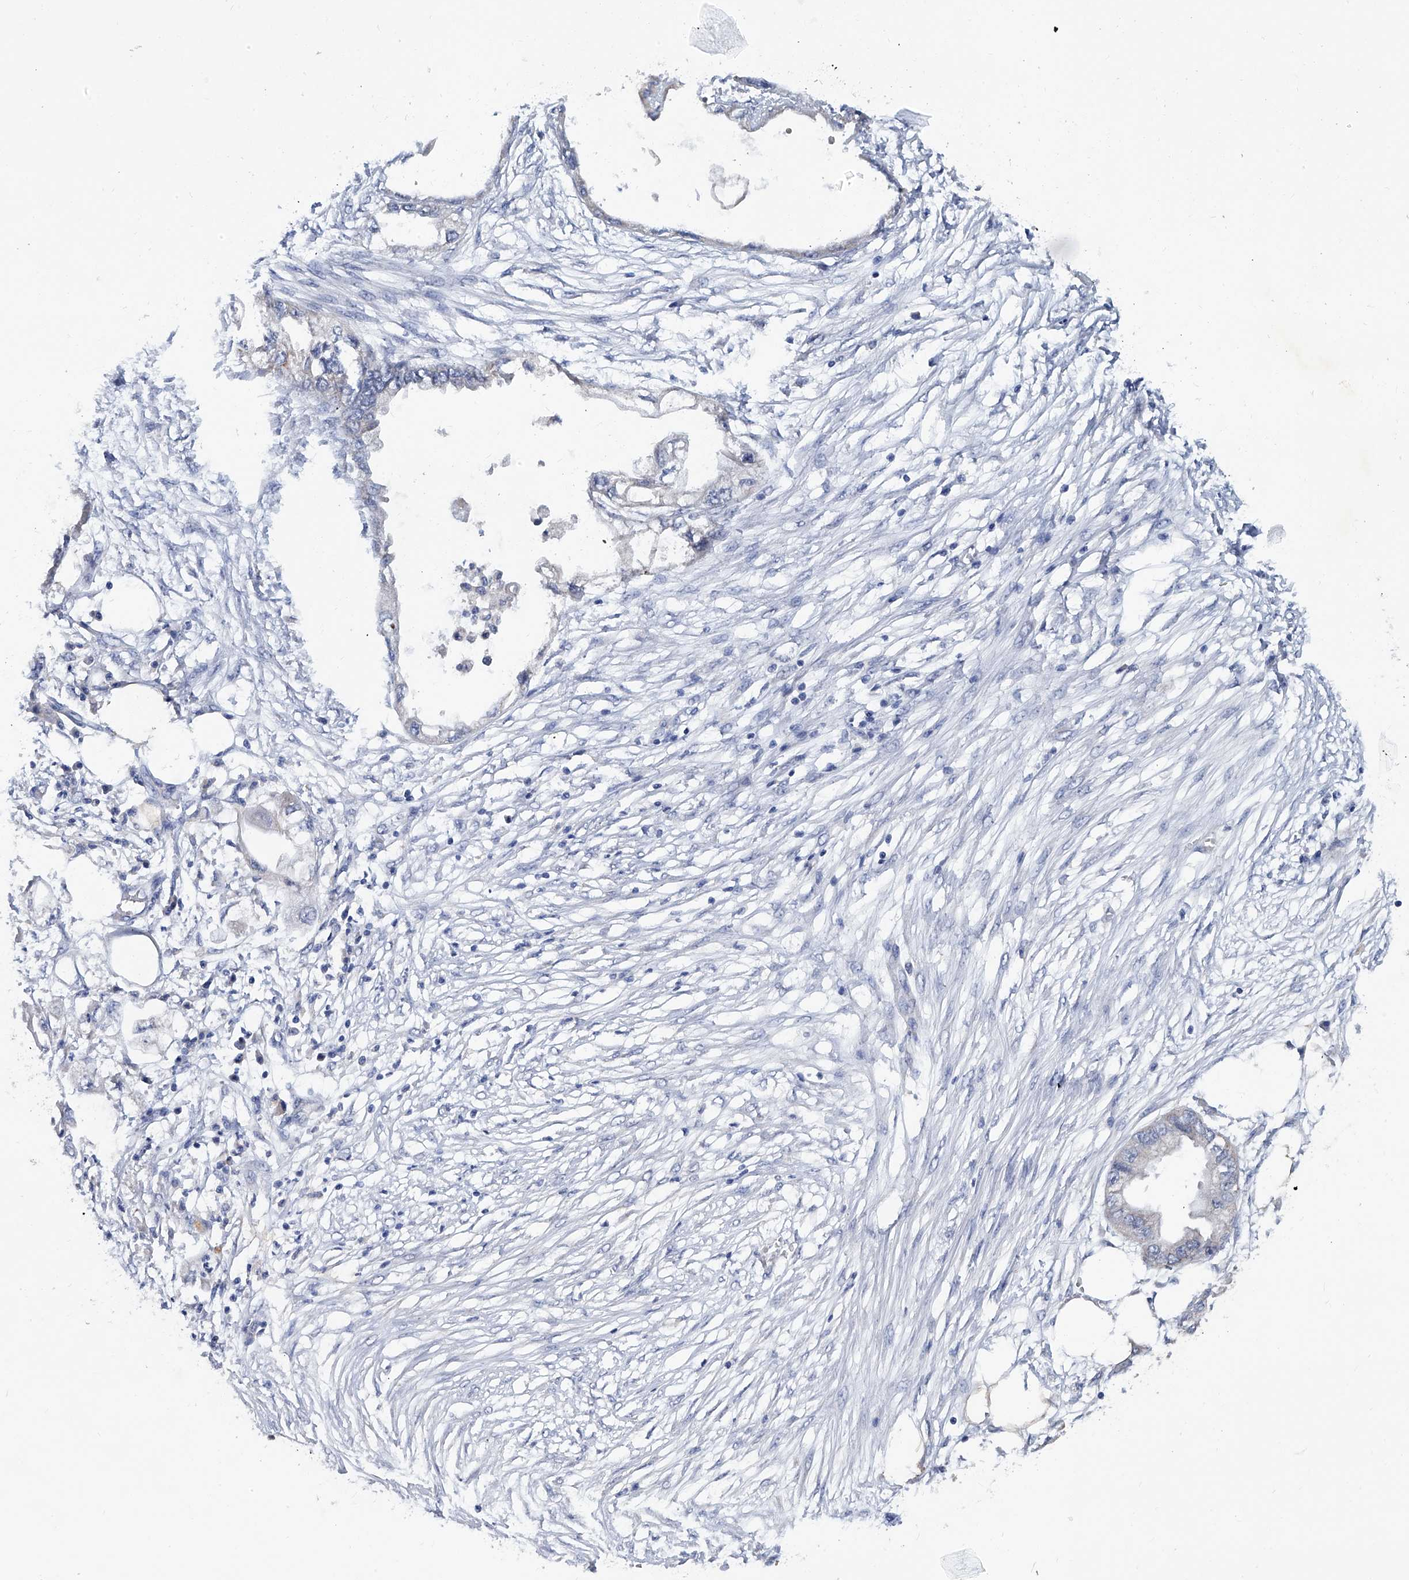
{"staining": {"intensity": "negative", "quantity": "none", "location": "none"}, "tissue": "endometrial cancer", "cell_type": "Tumor cells", "image_type": "cancer", "snomed": [{"axis": "morphology", "description": "Adenocarcinoma, NOS"}, {"axis": "morphology", "description": "Adenocarcinoma, metastatic, NOS"}, {"axis": "topography", "description": "Adipose tissue"}, {"axis": "topography", "description": "Endometrium"}], "caption": "DAB (3,3'-diaminobenzidine) immunohistochemical staining of endometrial cancer demonstrates no significant positivity in tumor cells.", "gene": "KLHL17", "patient": {"sex": "female", "age": 67}}